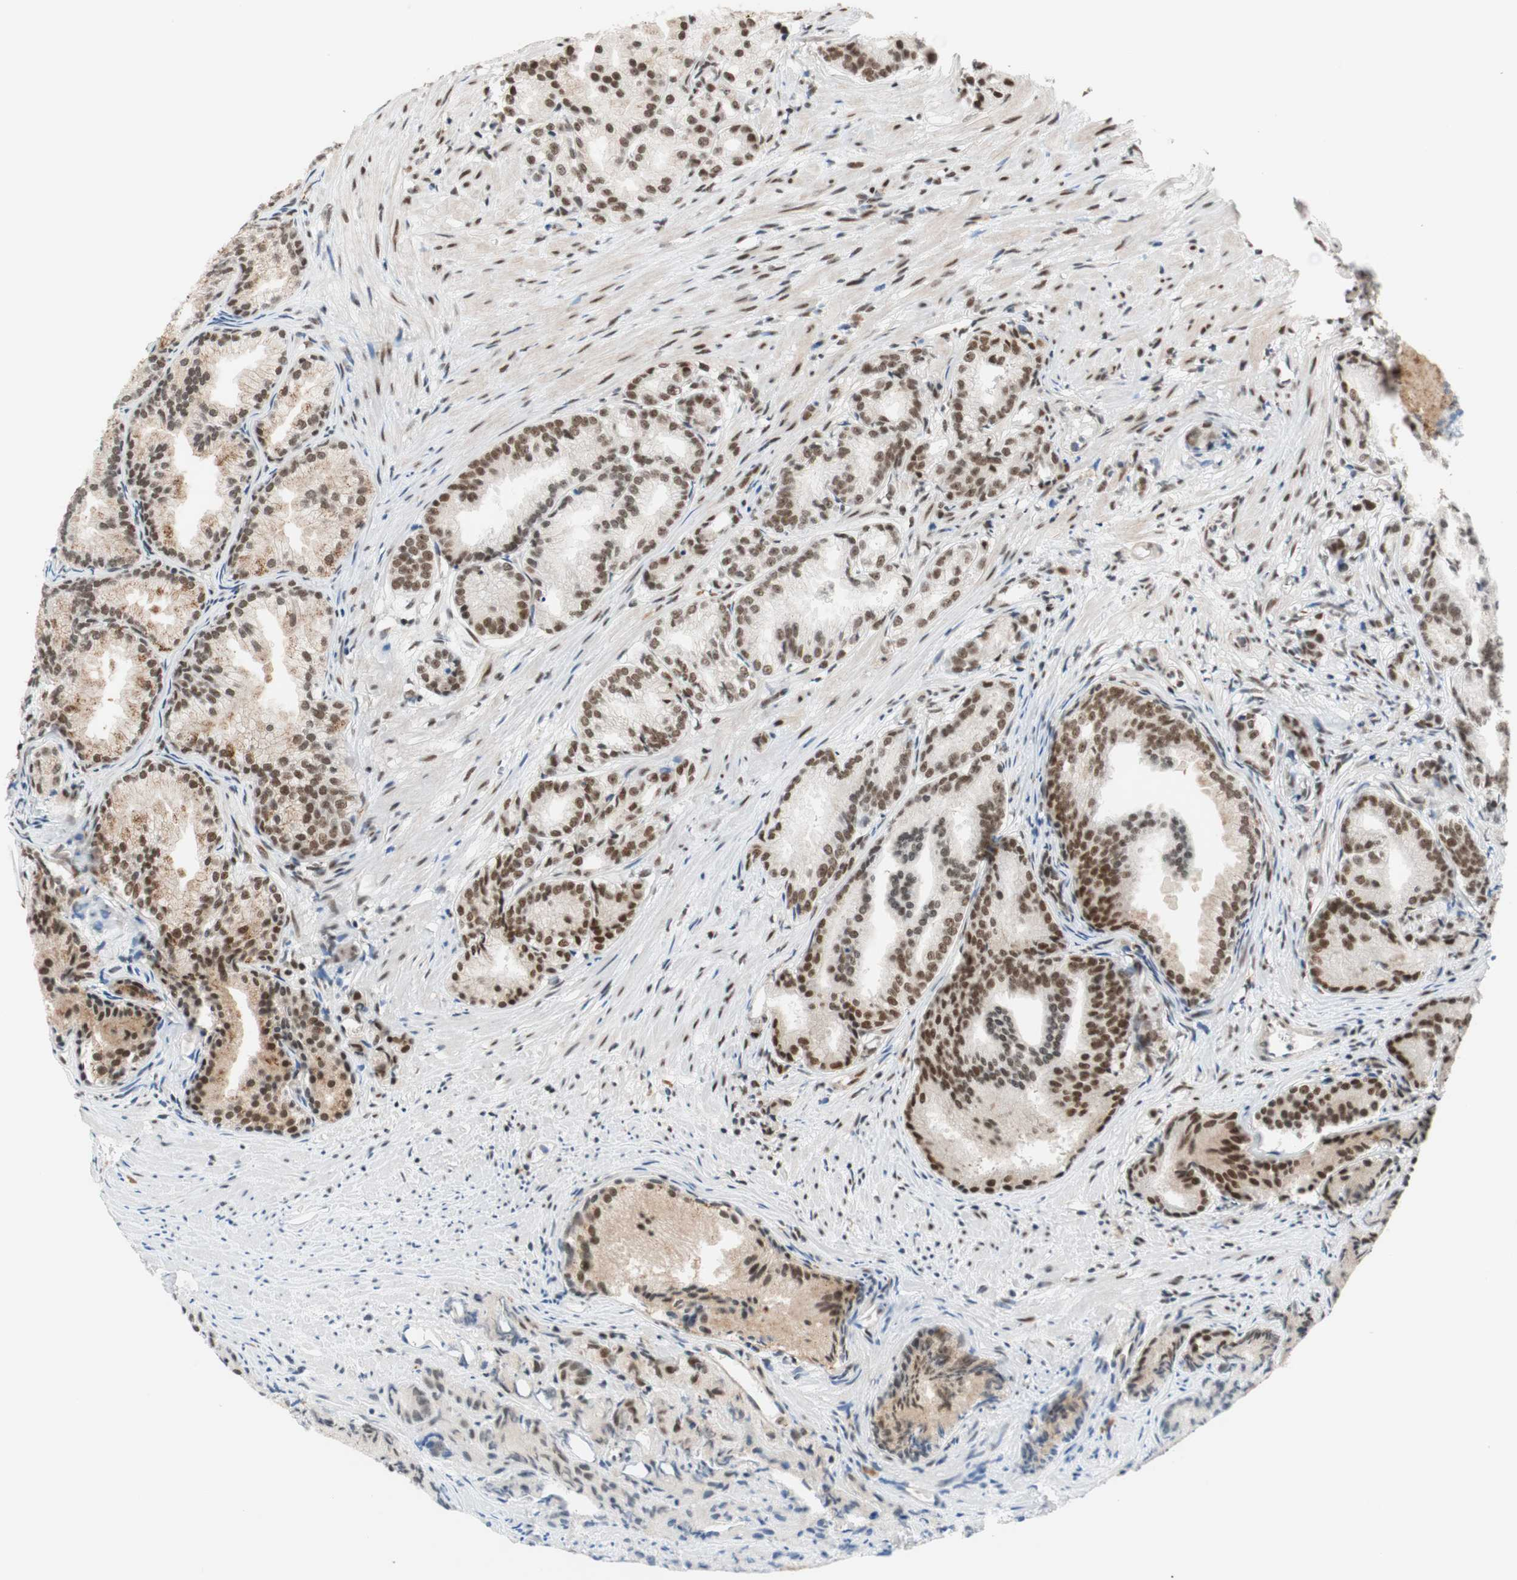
{"staining": {"intensity": "moderate", "quantity": ">75%", "location": "nuclear"}, "tissue": "prostate cancer", "cell_type": "Tumor cells", "image_type": "cancer", "snomed": [{"axis": "morphology", "description": "Adenocarcinoma, Low grade"}, {"axis": "topography", "description": "Prostate"}], "caption": "About >75% of tumor cells in prostate cancer (low-grade adenocarcinoma) show moderate nuclear protein positivity as visualized by brown immunohistochemical staining.", "gene": "PRPF19", "patient": {"sex": "male", "age": 72}}